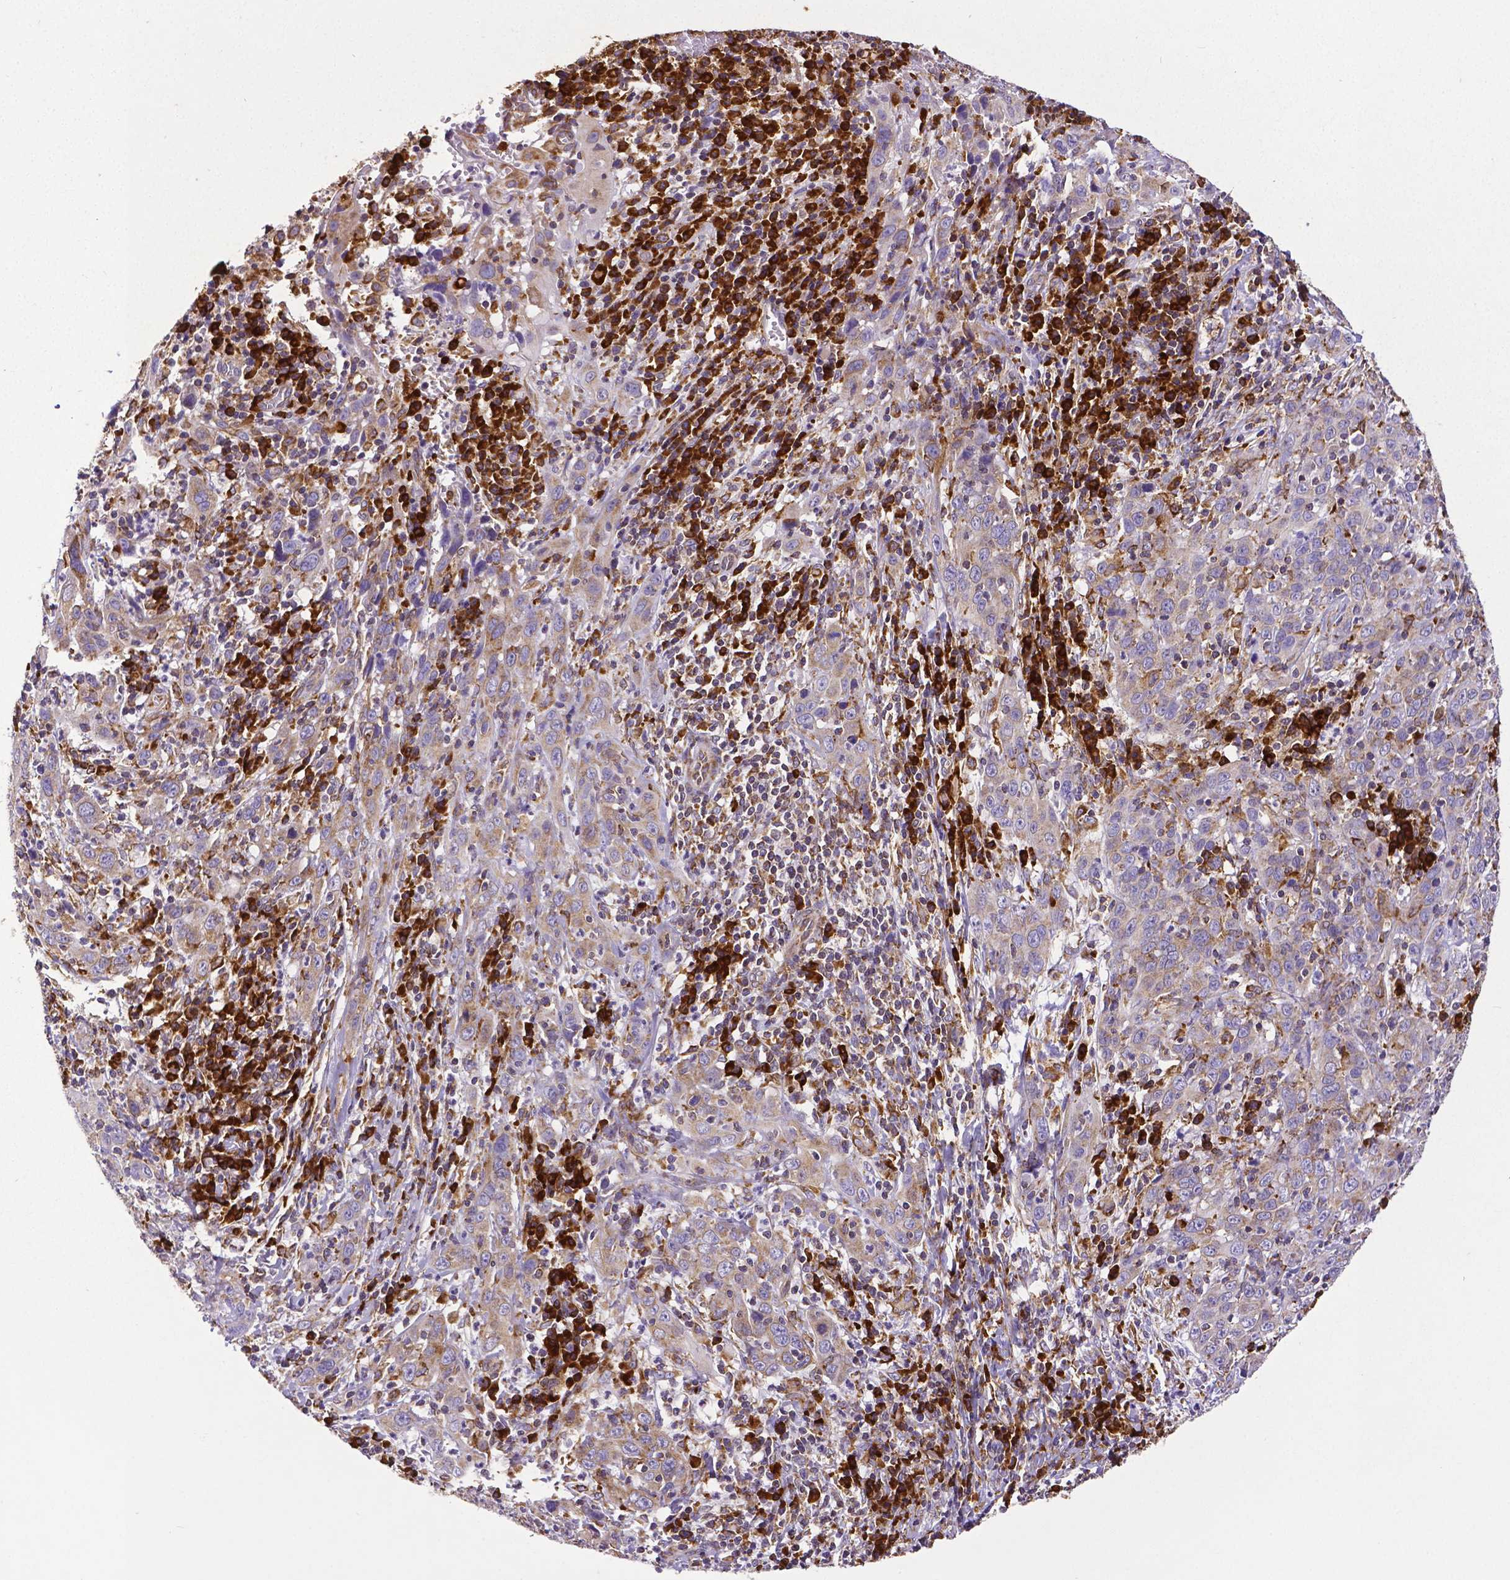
{"staining": {"intensity": "moderate", "quantity": "<25%", "location": "cytoplasmic/membranous"}, "tissue": "cervical cancer", "cell_type": "Tumor cells", "image_type": "cancer", "snomed": [{"axis": "morphology", "description": "Squamous cell carcinoma, NOS"}, {"axis": "topography", "description": "Cervix"}], "caption": "A histopathology image of human cervical cancer stained for a protein demonstrates moderate cytoplasmic/membranous brown staining in tumor cells.", "gene": "MTDH", "patient": {"sex": "female", "age": 46}}